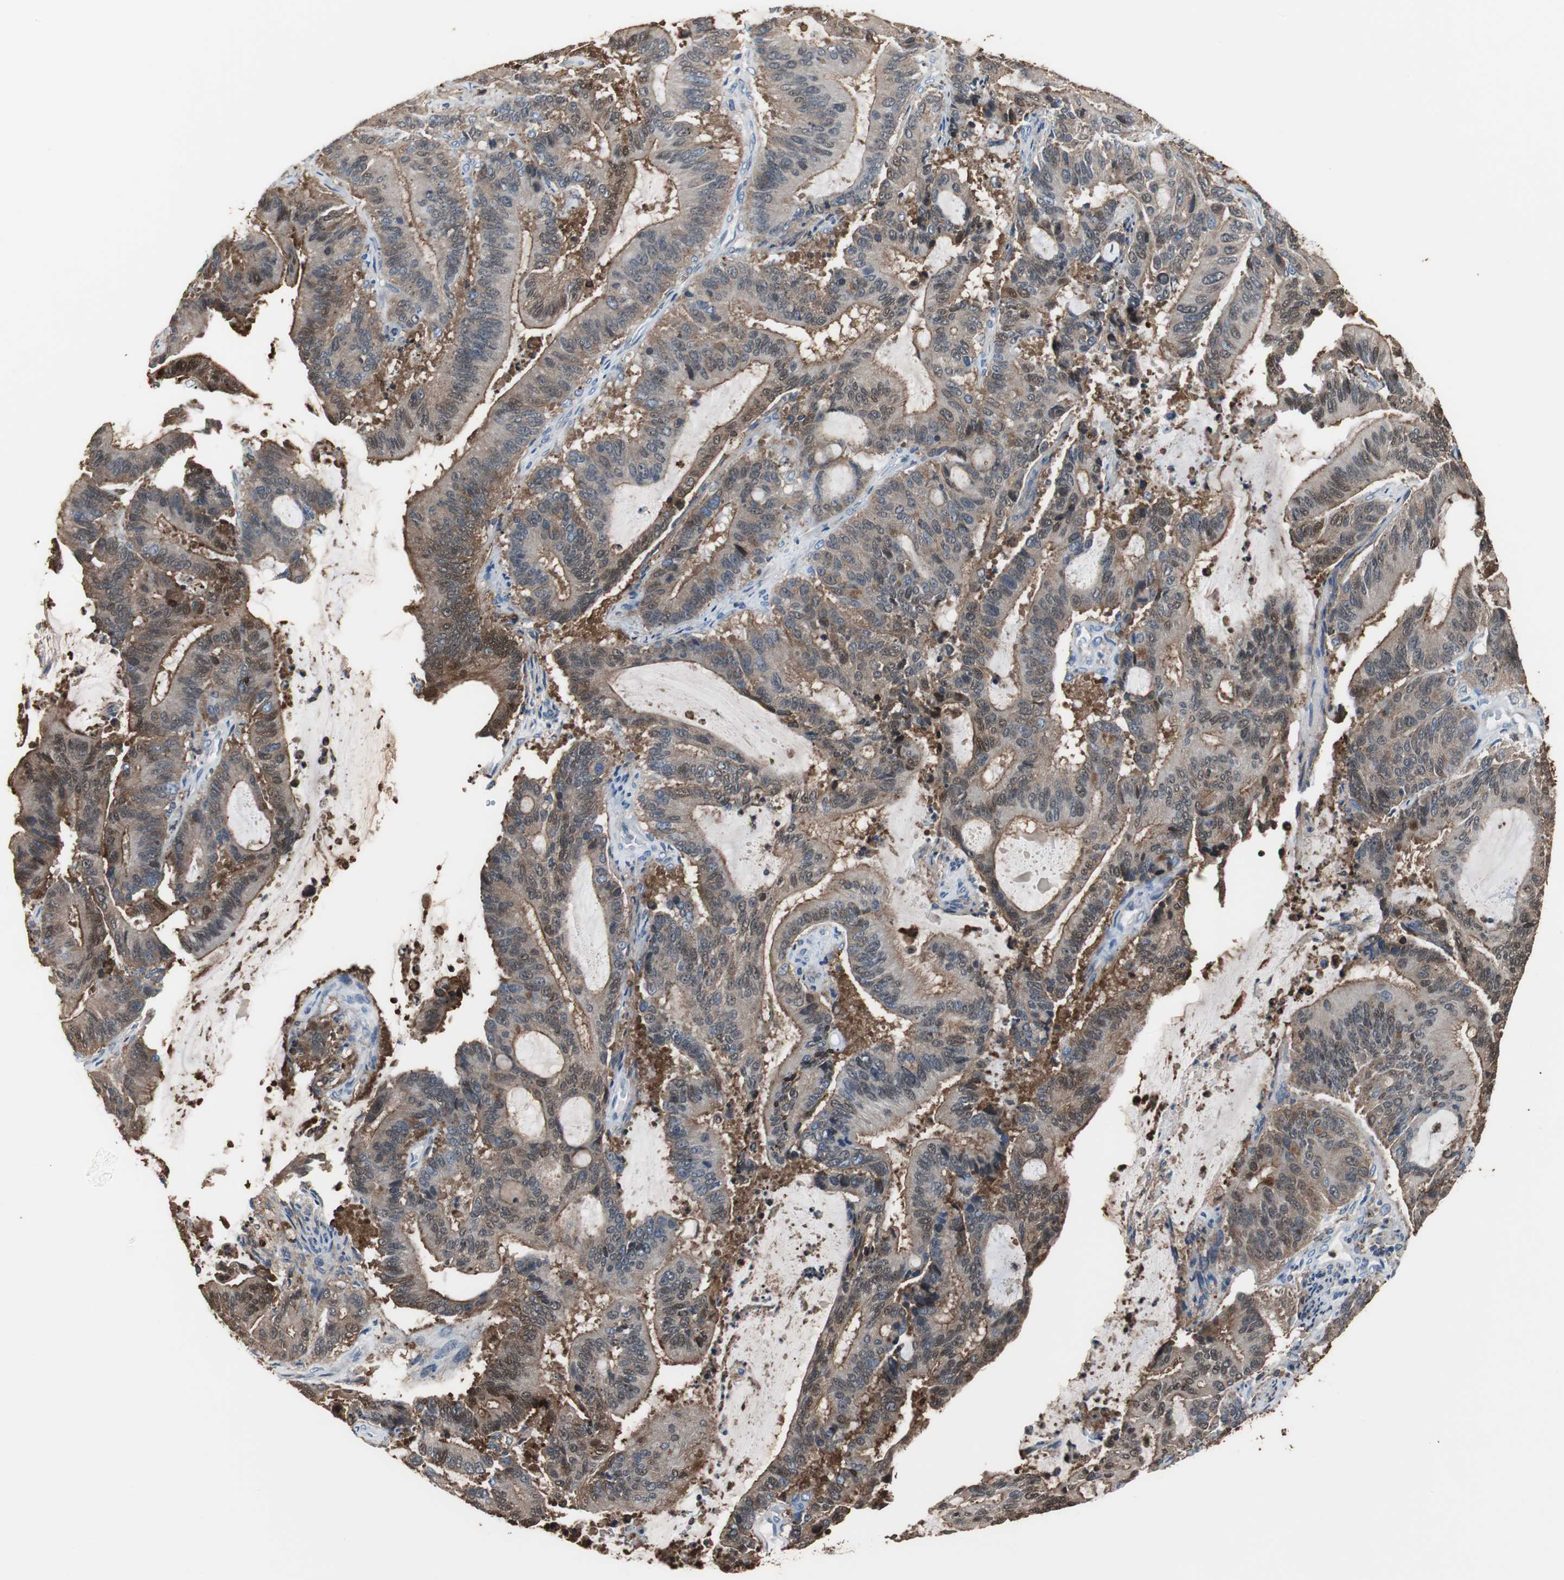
{"staining": {"intensity": "moderate", "quantity": "25%-75%", "location": "cytoplasmic/membranous,nuclear"}, "tissue": "liver cancer", "cell_type": "Tumor cells", "image_type": "cancer", "snomed": [{"axis": "morphology", "description": "Cholangiocarcinoma"}, {"axis": "topography", "description": "Liver"}], "caption": "Moderate cytoplasmic/membranous and nuclear protein staining is identified in approximately 25%-75% of tumor cells in liver cancer. (brown staining indicates protein expression, while blue staining denotes nuclei).", "gene": "ANXA4", "patient": {"sex": "female", "age": 73}}